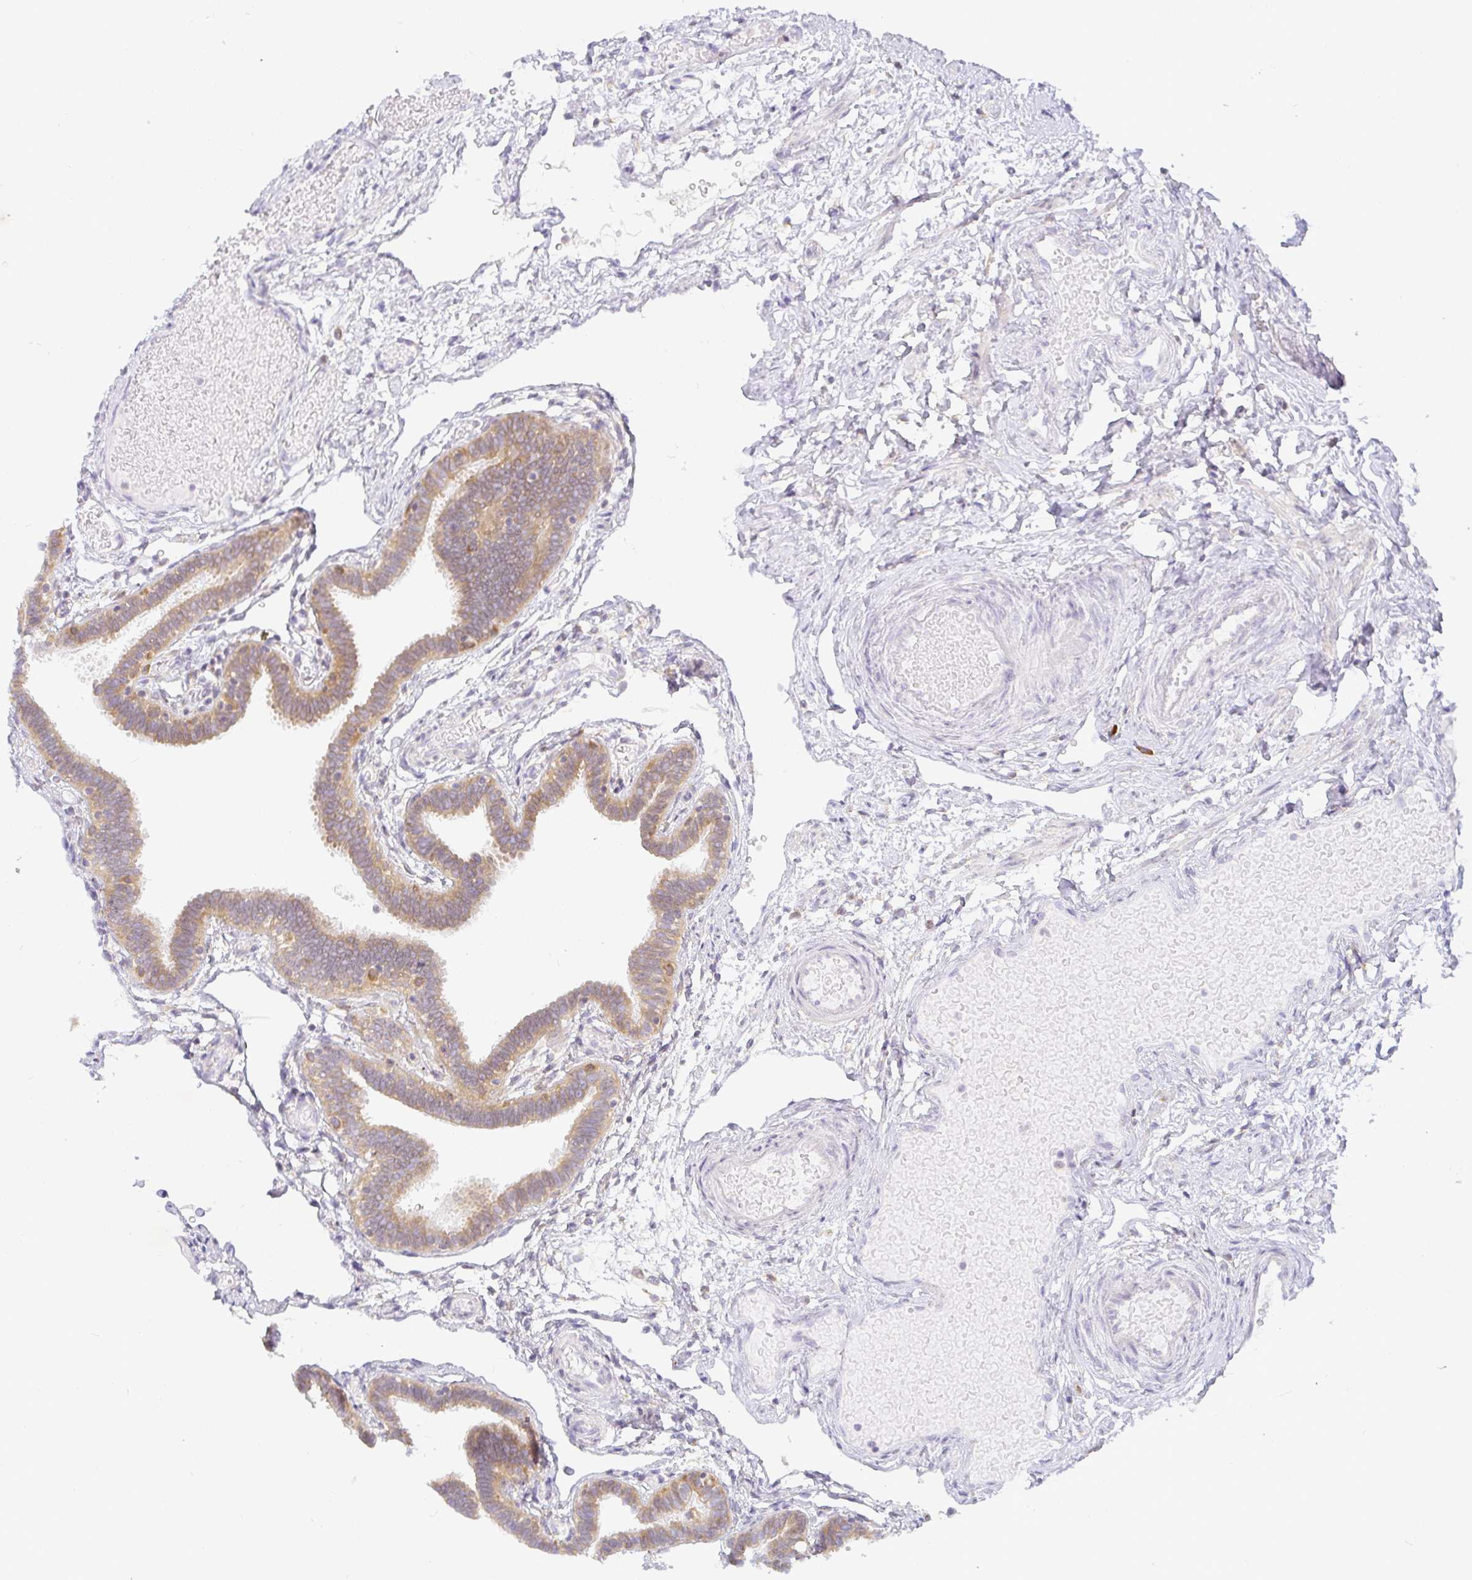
{"staining": {"intensity": "moderate", "quantity": ">75%", "location": "cytoplasmic/membranous"}, "tissue": "fallopian tube", "cell_type": "Glandular cells", "image_type": "normal", "snomed": [{"axis": "morphology", "description": "Normal tissue, NOS"}, {"axis": "topography", "description": "Fallopian tube"}], "caption": "Protein positivity by IHC reveals moderate cytoplasmic/membranous expression in approximately >75% of glandular cells in benign fallopian tube.", "gene": "DERL2", "patient": {"sex": "female", "age": 37}}